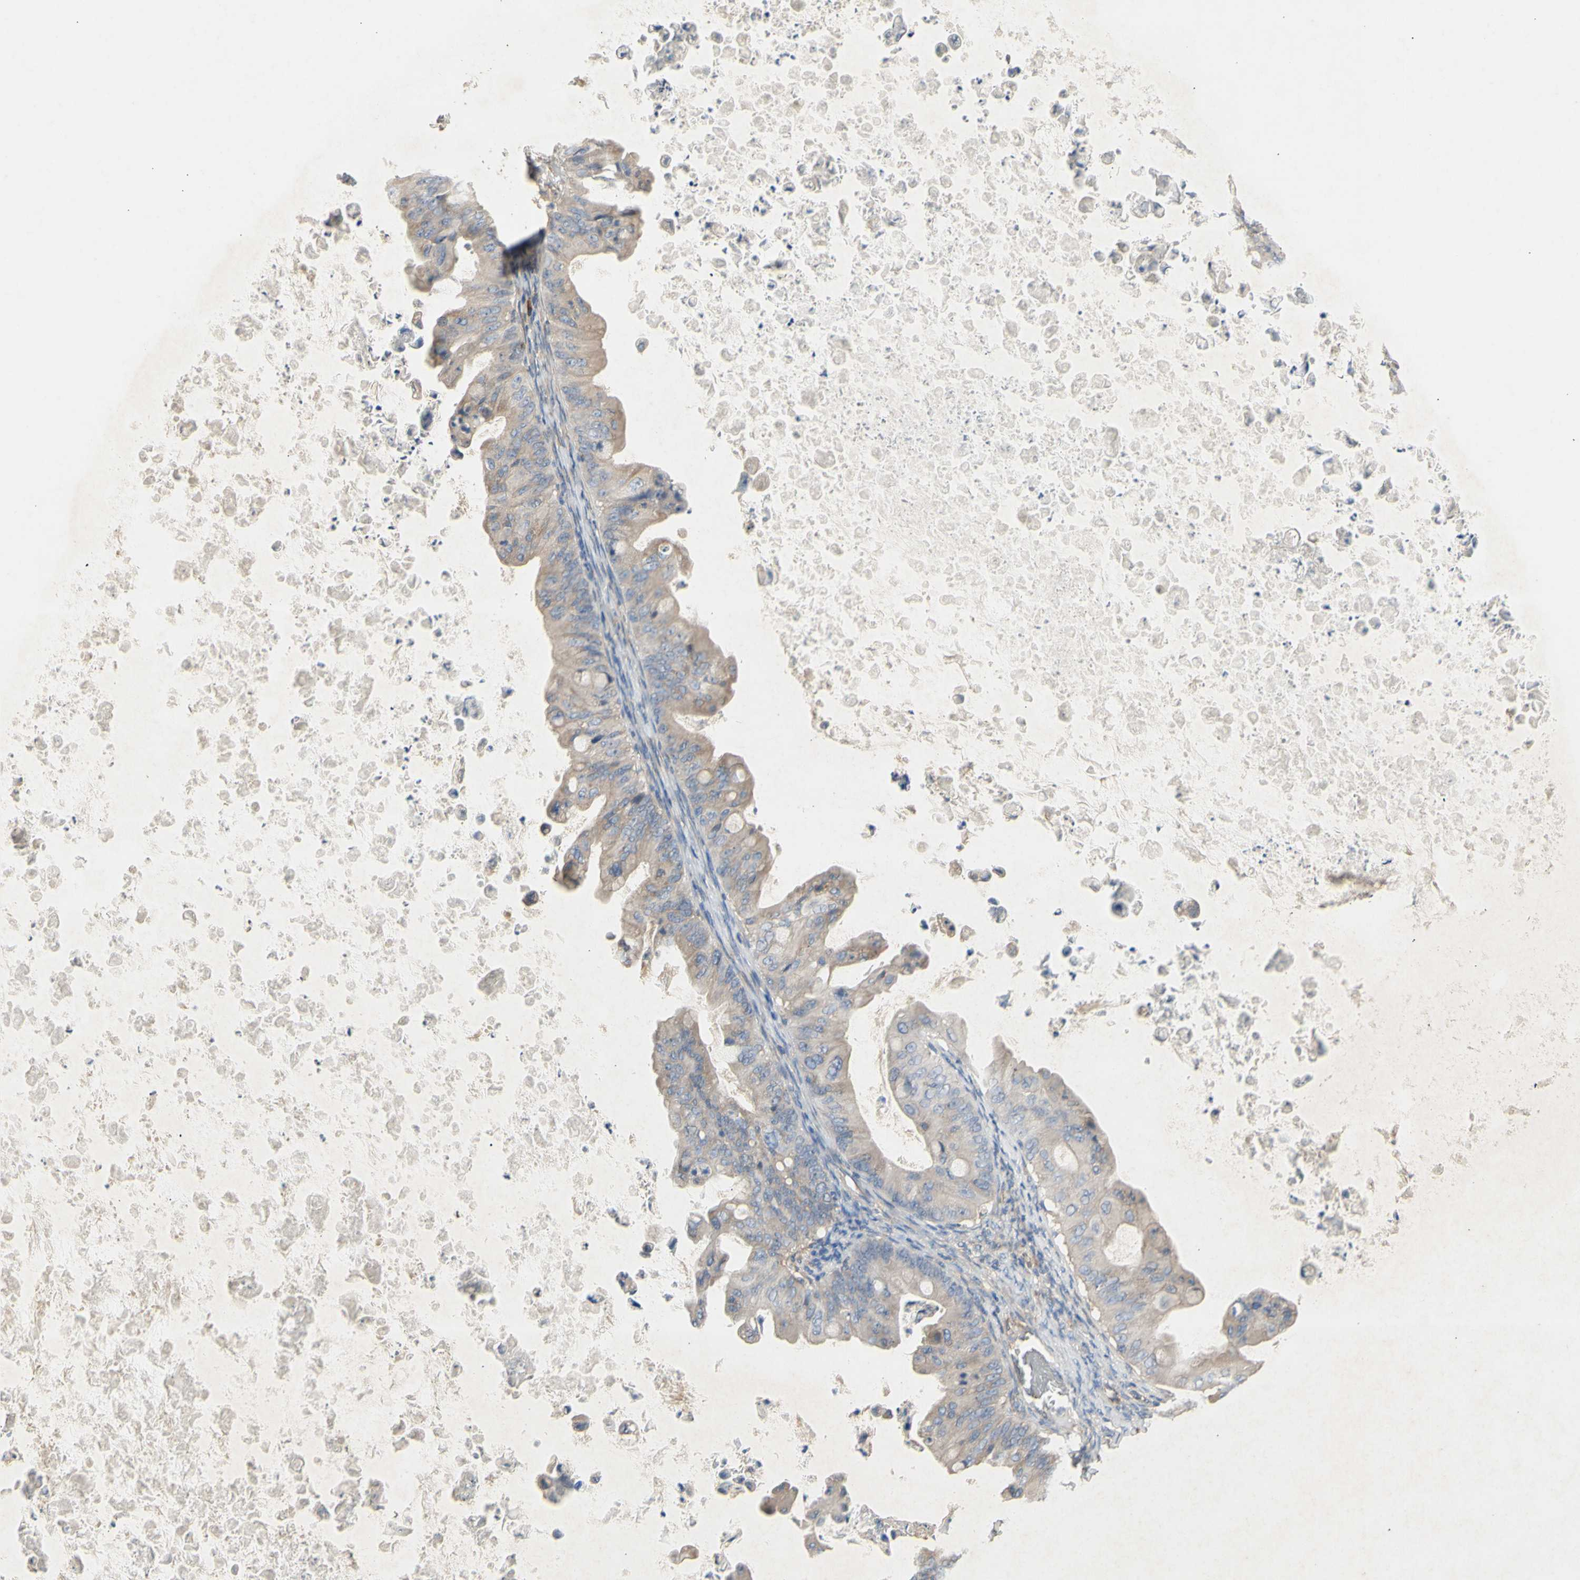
{"staining": {"intensity": "weak", "quantity": ">75%", "location": "cytoplasmic/membranous"}, "tissue": "ovarian cancer", "cell_type": "Tumor cells", "image_type": "cancer", "snomed": [{"axis": "morphology", "description": "Cystadenocarcinoma, mucinous, NOS"}, {"axis": "topography", "description": "Ovary"}], "caption": "Immunohistochemistry (IHC) micrograph of neoplastic tissue: ovarian cancer (mucinous cystadenocarcinoma) stained using immunohistochemistry (IHC) reveals low levels of weak protein expression localized specifically in the cytoplasmic/membranous of tumor cells, appearing as a cytoplasmic/membranous brown color.", "gene": "KLC1", "patient": {"sex": "female", "age": 37}}